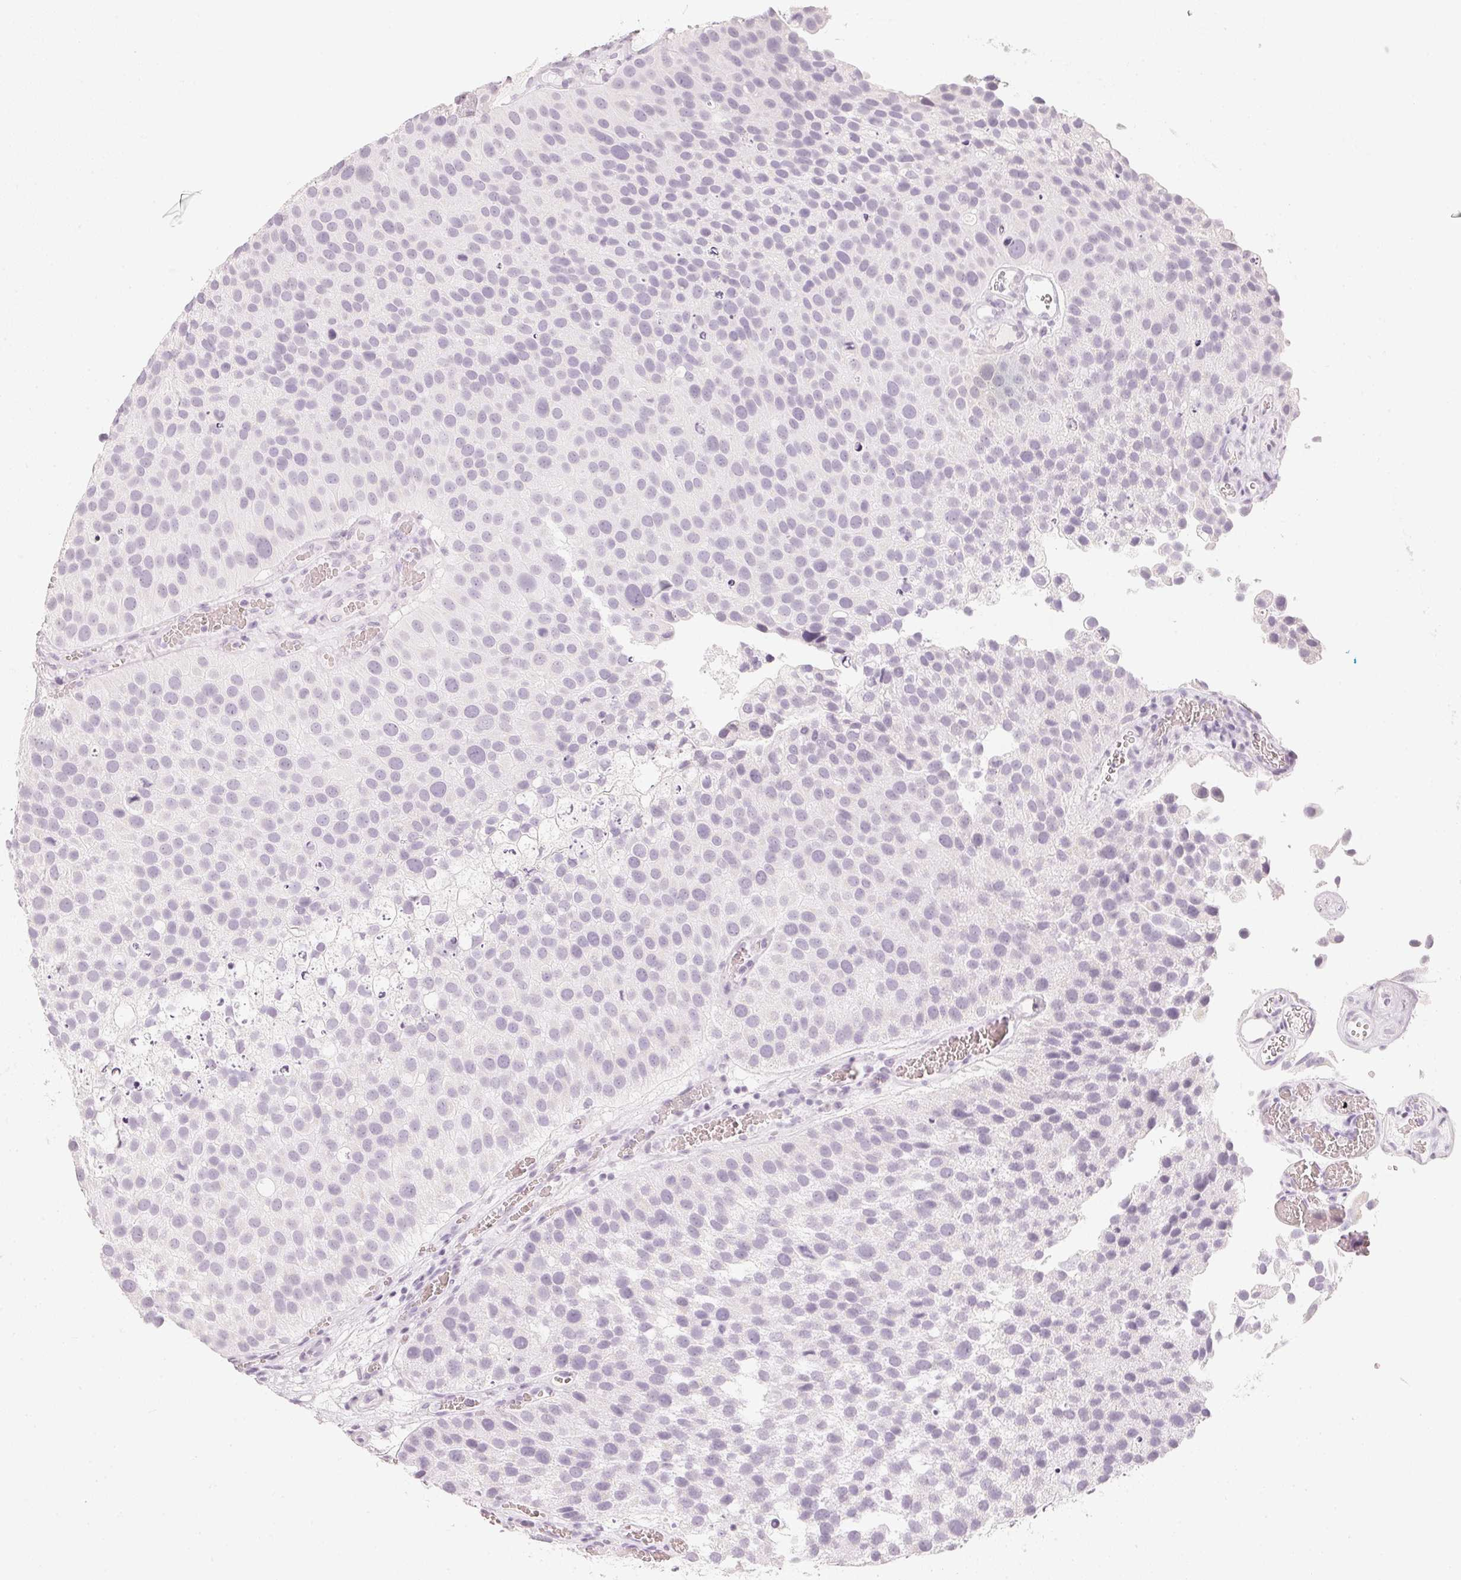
{"staining": {"intensity": "negative", "quantity": "none", "location": "none"}, "tissue": "urothelial cancer", "cell_type": "Tumor cells", "image_type": "cancer", "snomed": [{"axis": "morphology", "description": "Urothelial carcinoma, Low grade"}, {"axis": "topography", "description": "Urinary bladder"}], "caption": "The image demonstrates no significant expression in tumor cells of low-grade urothelial carcinoma.", "gene": "SLC22A8", "patient": {"sex": "female", "age": 69}}